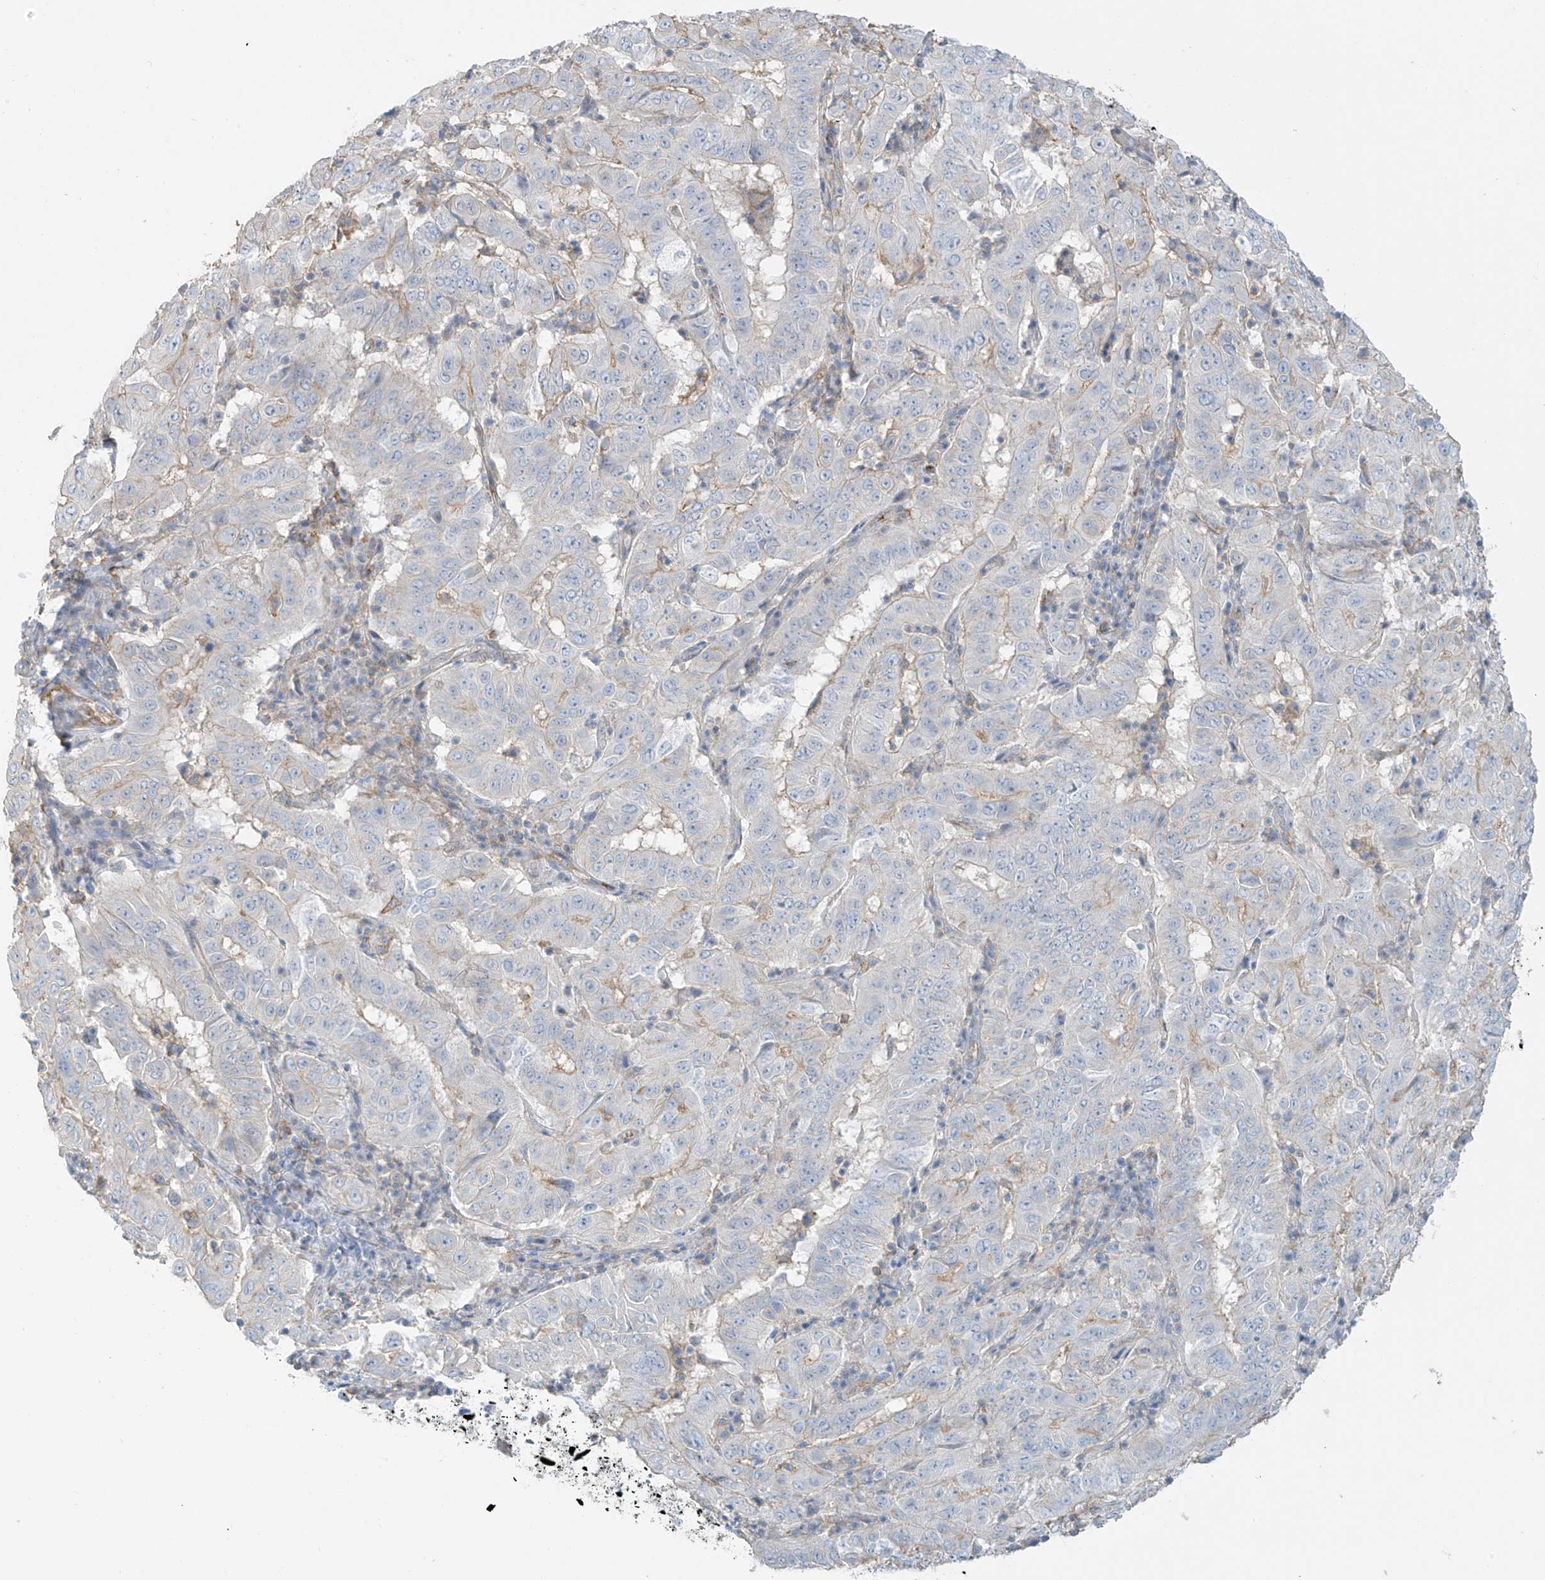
{"staining": {"intensity": "negative", "quantity": "none", "location": "none"}, "tissue": "pancreatic cancer", "cell_type": "Tumor cells", "image_type": "cancer", "snomed": [{"axis": "morphology", "description": "Adenocarcinoma, NOS"}, {"axis": "topography", "description": "Pancreas"}], "caption": "This is an immunohistochemistry (IHC) image of human pancreatic cancer. There is no expression in tumor cells.", "gene": "ZNF846", "patient": {"sex": "male", "age": 63}}